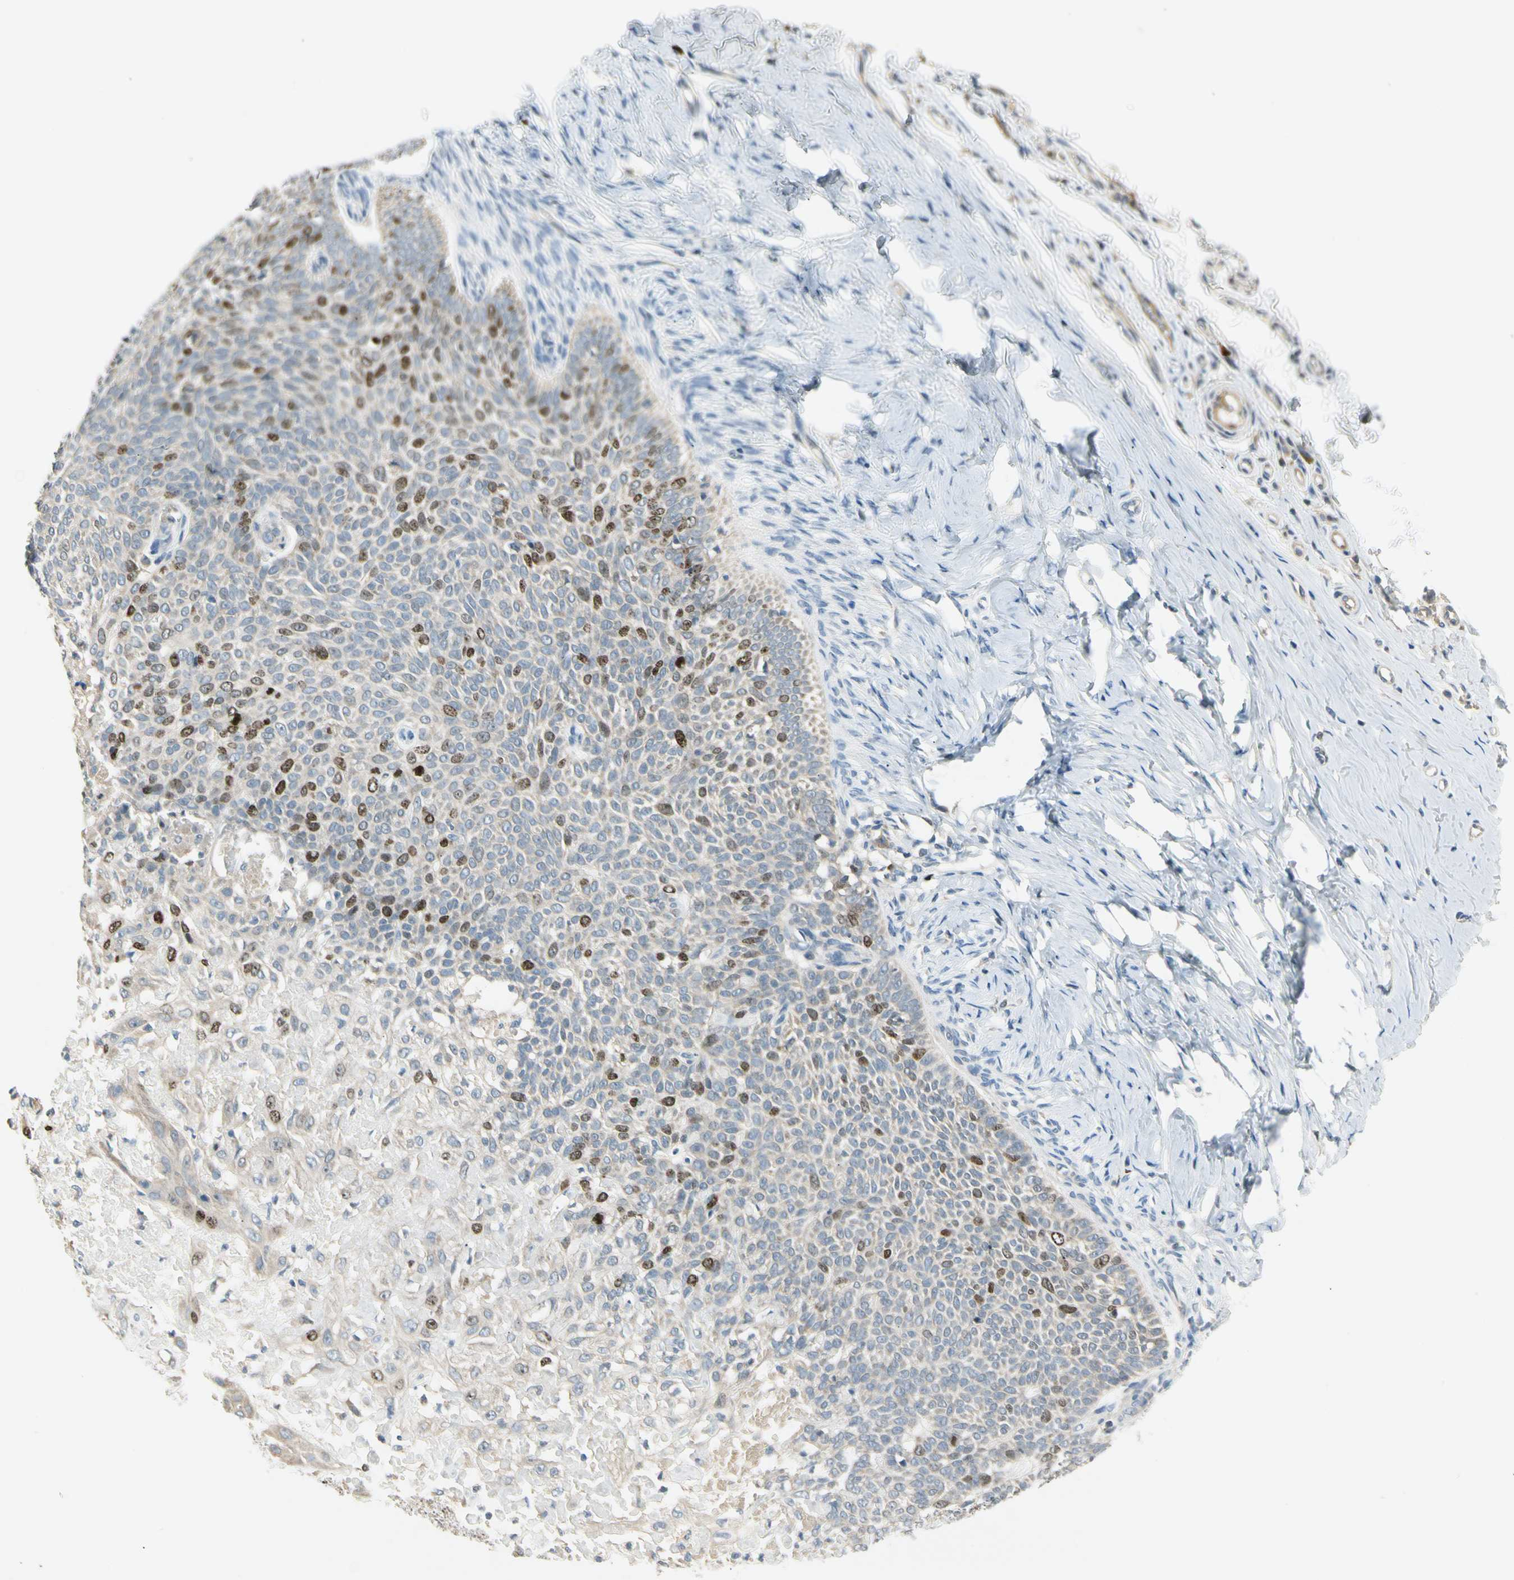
{"staining": {"intensity": "strong", "quantity": "<25%", "location": "nuclear"}, "tissue": "skin cancer", "cell_type": "Tumor cells", "image_type": "cancer", "snomed": [{"axis": "morphology", "description": "Normal tissue, NOS"}, {"axis": "morphology", "description": "Basal cell carcinoma"}, {"axis": "topography", "description": "Skin"}], "caption": "Protein expression analysis of skin basal cell carcinoma displays strong nuclear staining in approximately <25% of tumor cells.", "gene": "PITX1", "patient": {"sex": "male", "age": 87}}